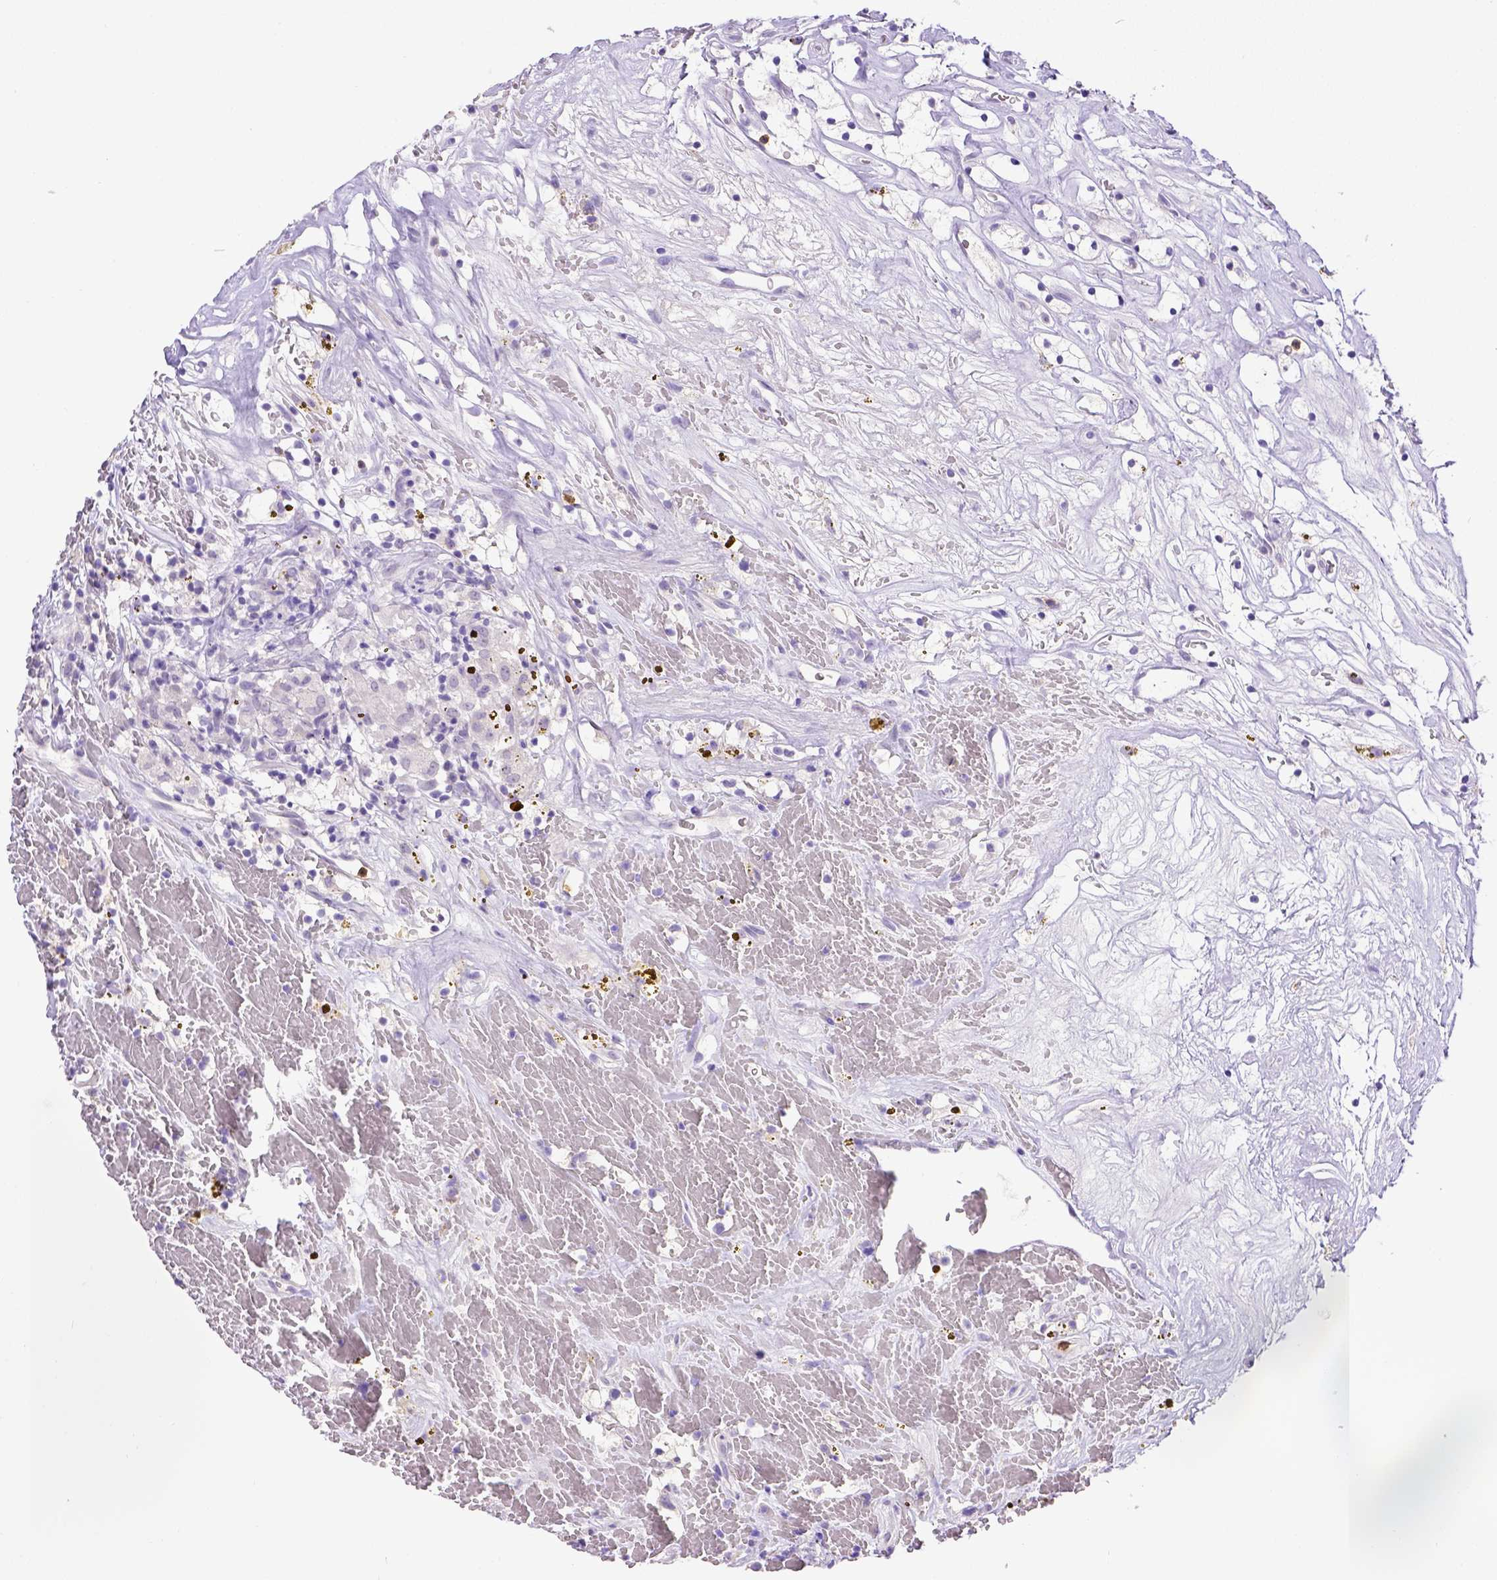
{"staining": {"intensity": "negative", "quantity": "none", "location": "none"}, "tissue": "renal cancer", "cell_type": "Tumor cells", "image_type": "cancer", "snomed": [{"axis": "morphology", "description": "Adenocarcinoma, NOS"}, {"axis": "topography", "description": "Kidney"}], "caption": "This is an immunohistochemistry micrograph of human adenocarcinoma (renal). There is no positivity in tumor cells.", "gene": "B3GAT1", "patient": {"sex": "female", "age": 64}}